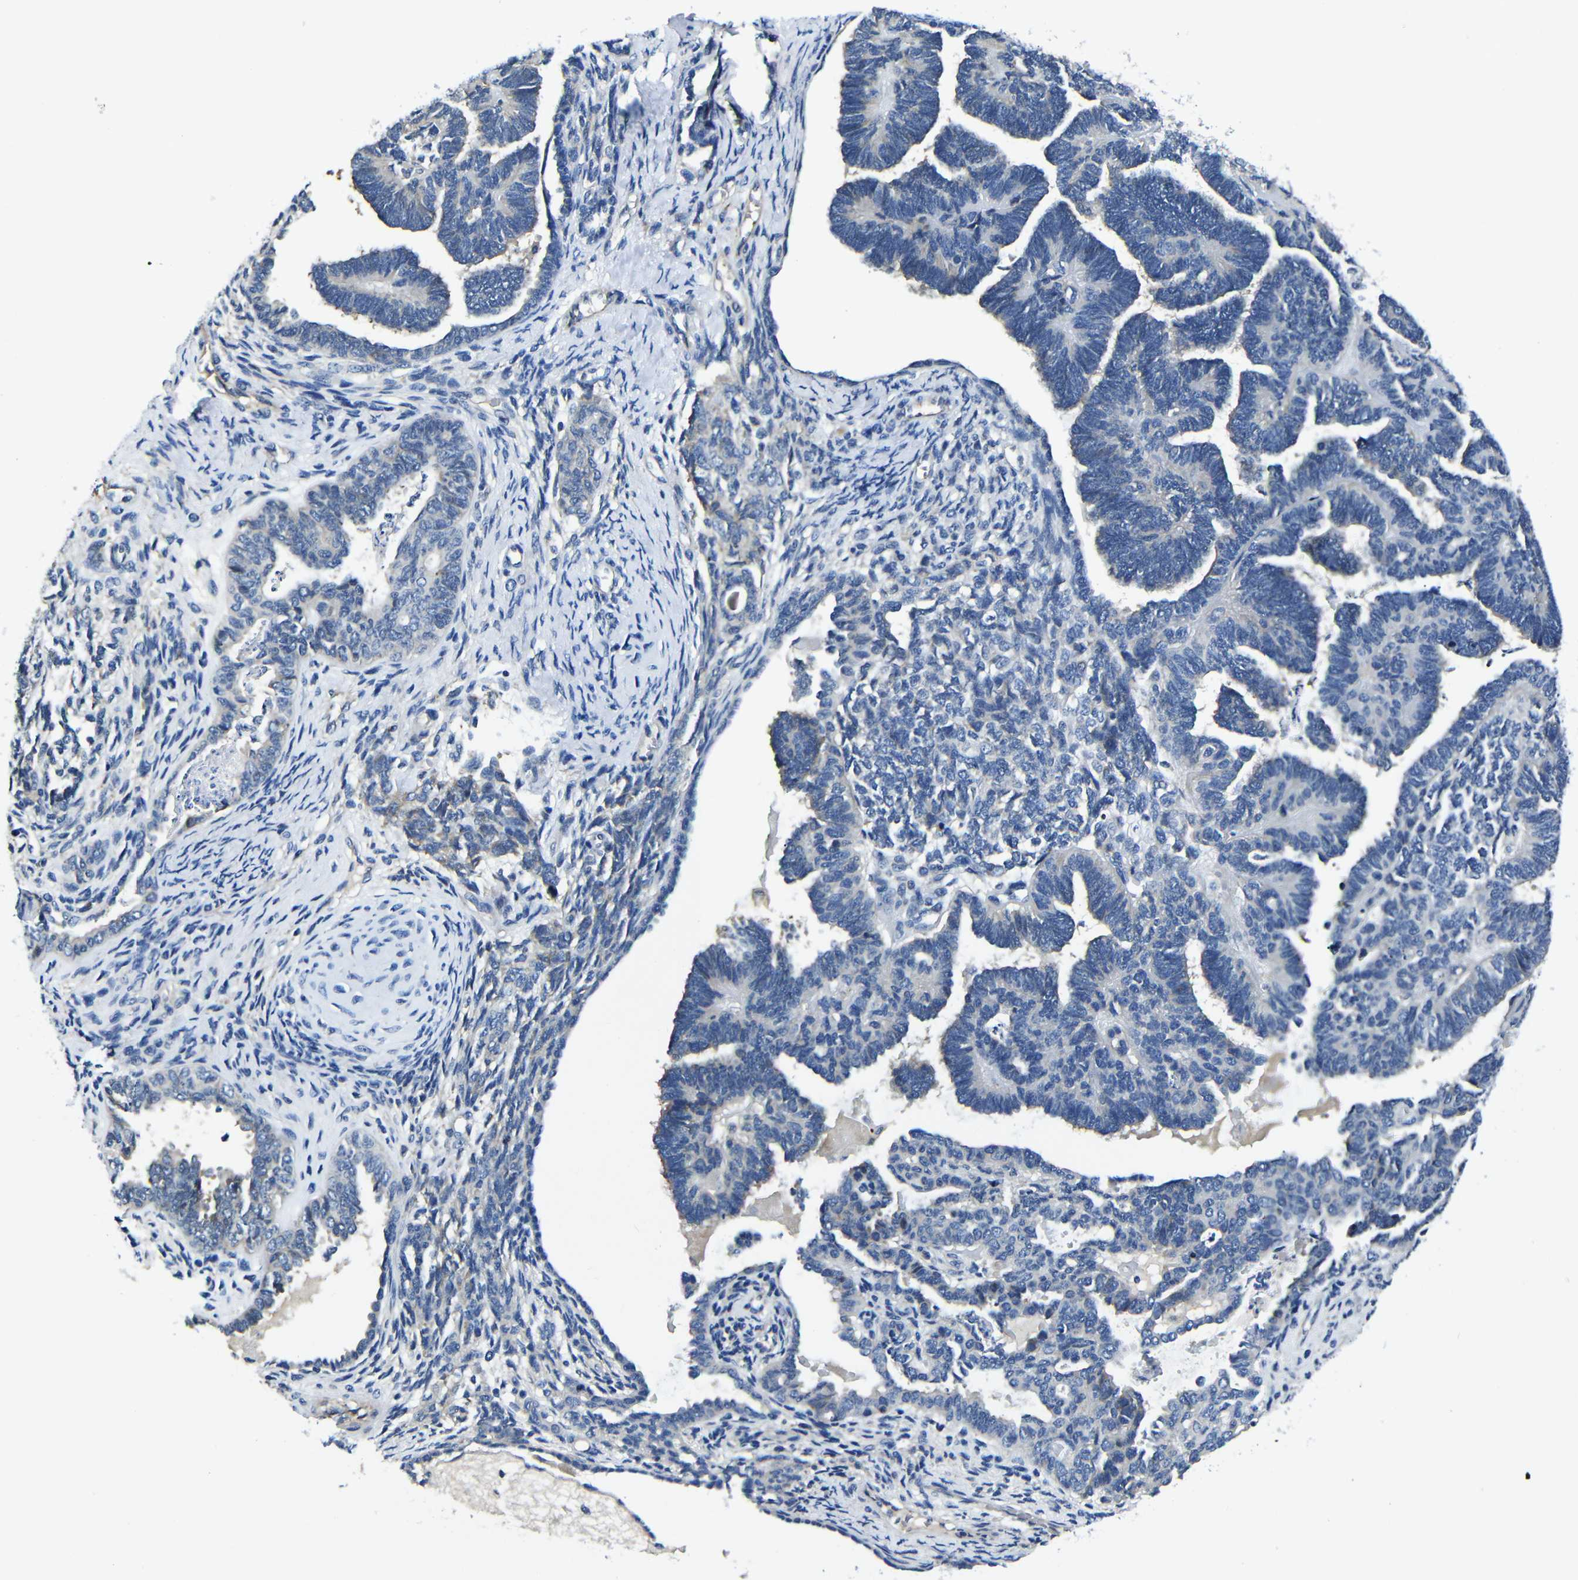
{"staining": {"intensity": "negative", "quantity": "none", "location": "none"}, "tissue": "endometrial cancer", "cell_type": "Tumor cells", "image_type": "cancer", "snomed": [{"axis": "morphology", "description": "Neoplasm, malignant, NOS"}, {"axis": "topography", "description": "Endometrium"}], "caption": "A histopathology image of endometrial neoplasm (malignant) stained for a protein displays no brown staining in tumor cells.", "gene": "AFDN", "patient": {"sex": "female", "age": 74}}